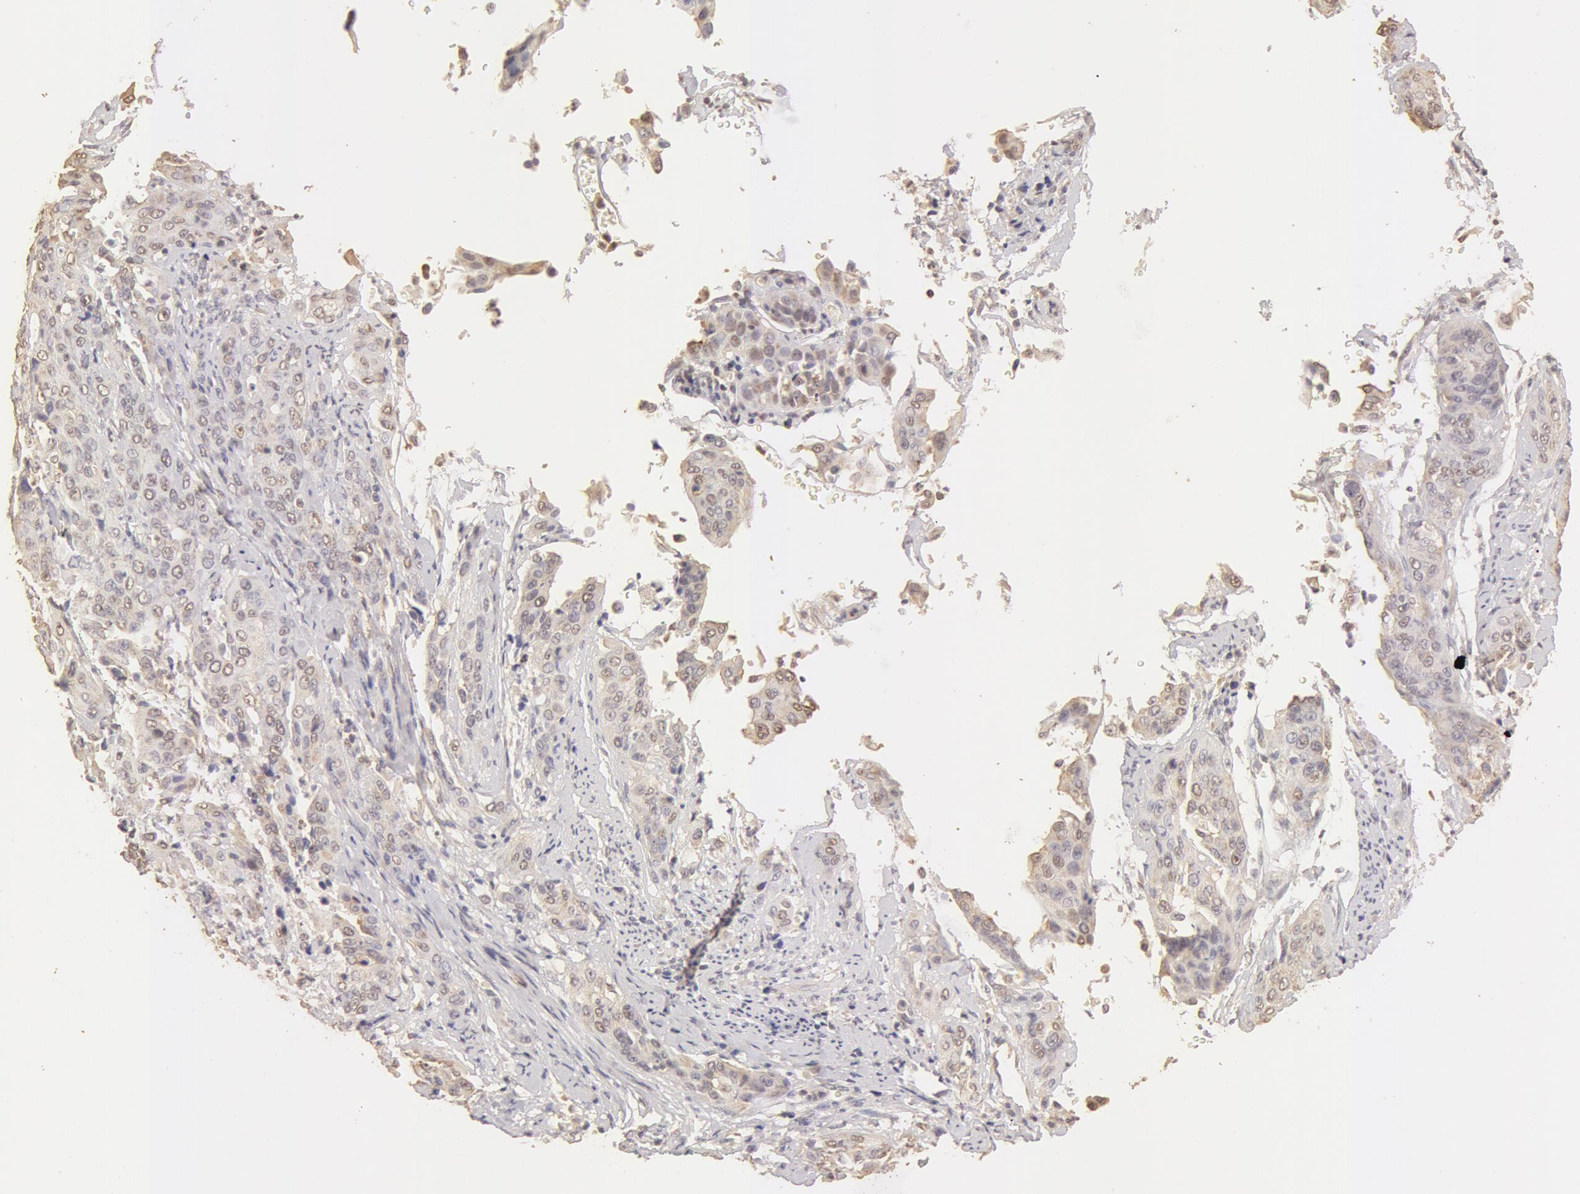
{"staining": {"intensity": "weak", "quantity": "25%-75%", "location": "cytoplasmic/membranous,nuclear"}, "tissue": "cervical cancer", "cell_type": "Tumor cells", "image_type": "cancer", "snomed": [{"axis": "morphology", "description": "Squamous cell carcinoma, NOS"}, {"axis": "topography", "description": "Cervix"}], "caption": "Protein staining shows weak cytoplasmic/membranous and nuclear staining in about 25%-75% of tumor cells in cervical cancer (squamous cell carcinoma). (Stains: DAB (3,3'-diaminobenzidine) in brown, nuclei in blue, Microscopy: brightfield microscopy at high magnification).", "gene": "SNRNP70", "patient": {"sex": "female", "age": 41}}